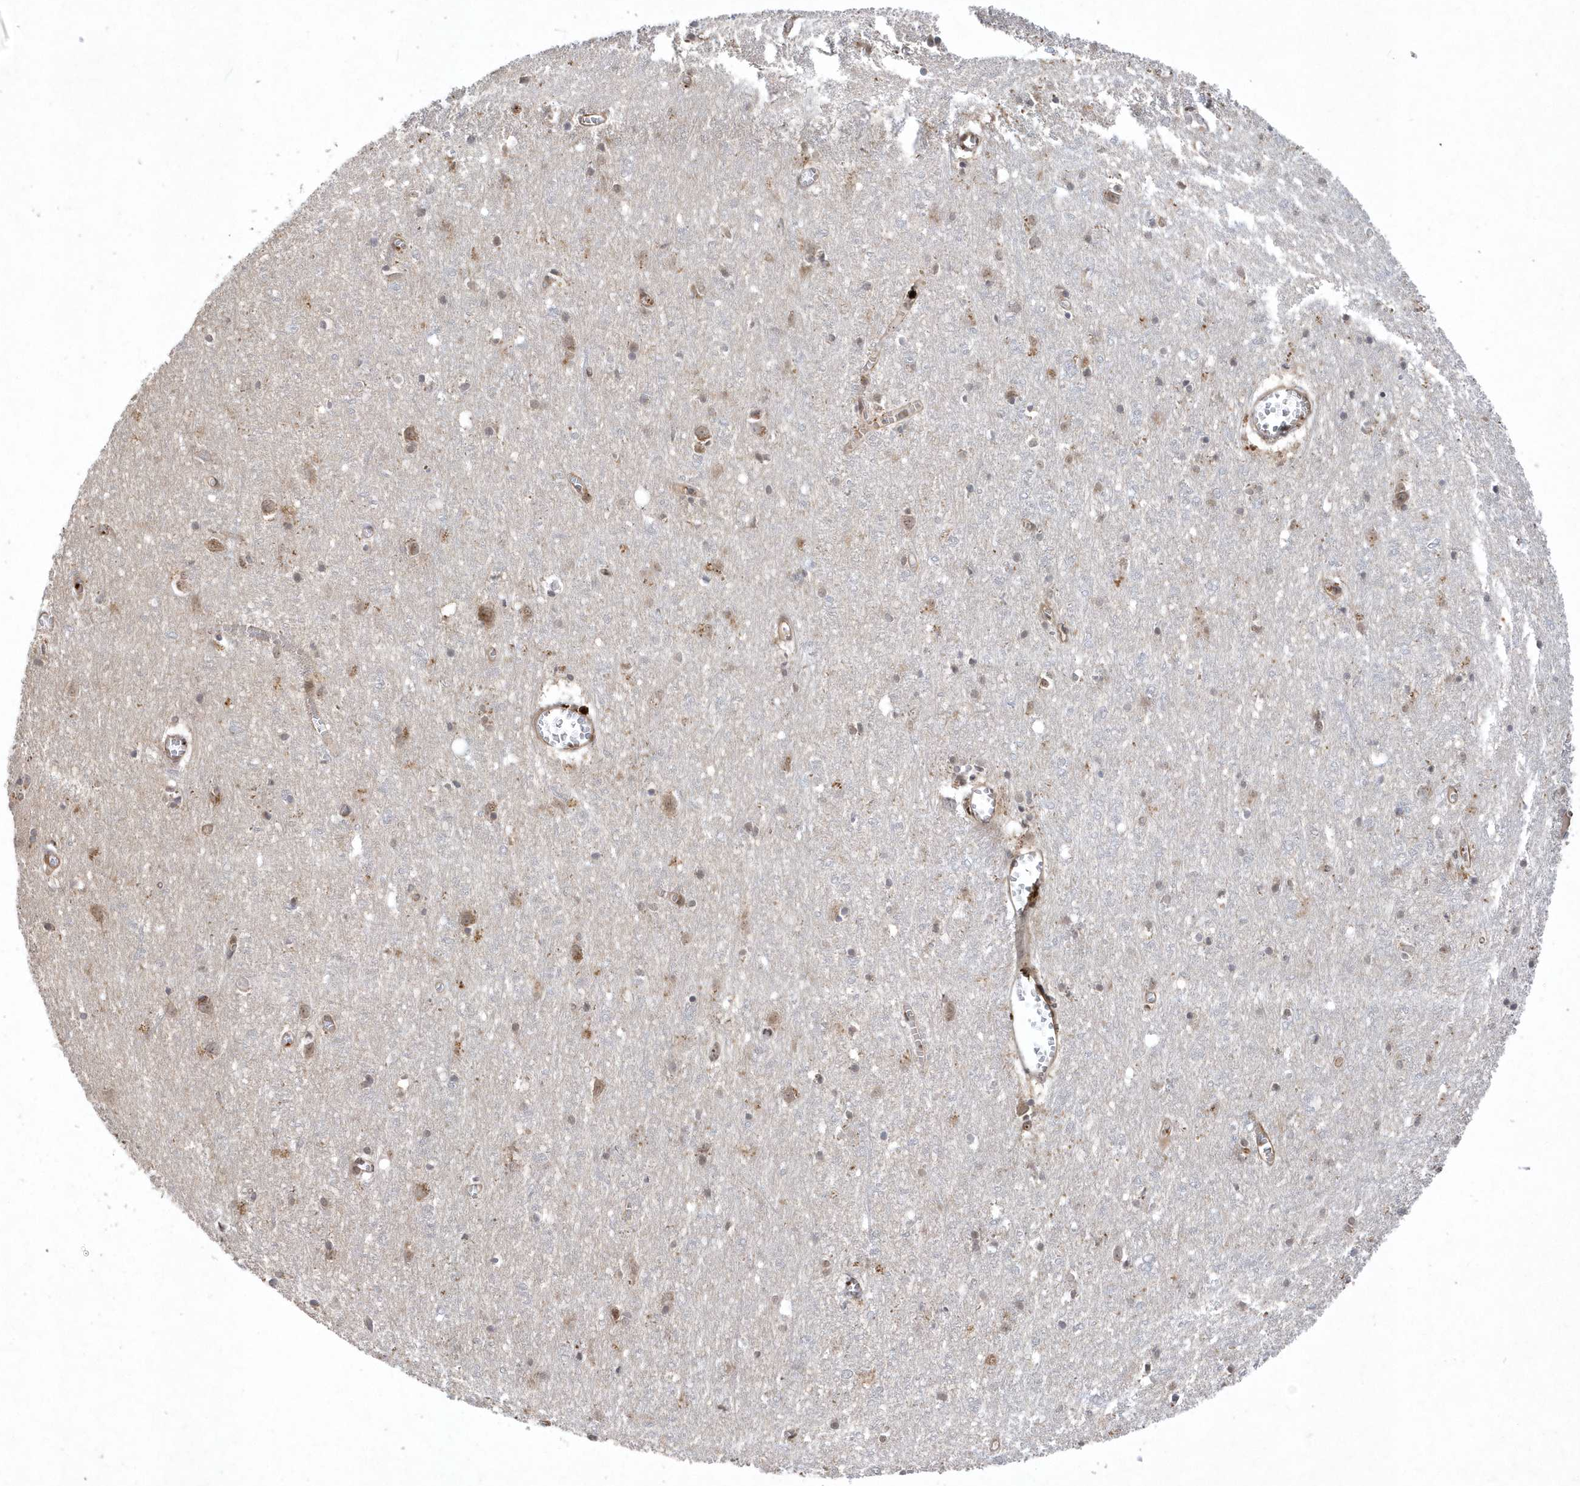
{"staining": {"intensity": "moderate", "quantity": ">75%", "location": "cytoplasmic/membranous,nuclear"}, "tissue": "cerebral cortex", "cell_type": "Endothelial cells", "image_type": "normal", "snomed": [{"axis": "morphology", "description": "Normal tissue, NOS"}, {"axis": "topography", "description": "Cerebral cortex"}], "caption": "Human cerebral cortex stained for a protein (brown) reveals moderate cytoplasmic/membranous,nuclear positive expression in about >75% of endothelial cells.", "gene": "ACYP1", "patient": {"sex": "female", "age": 64}}